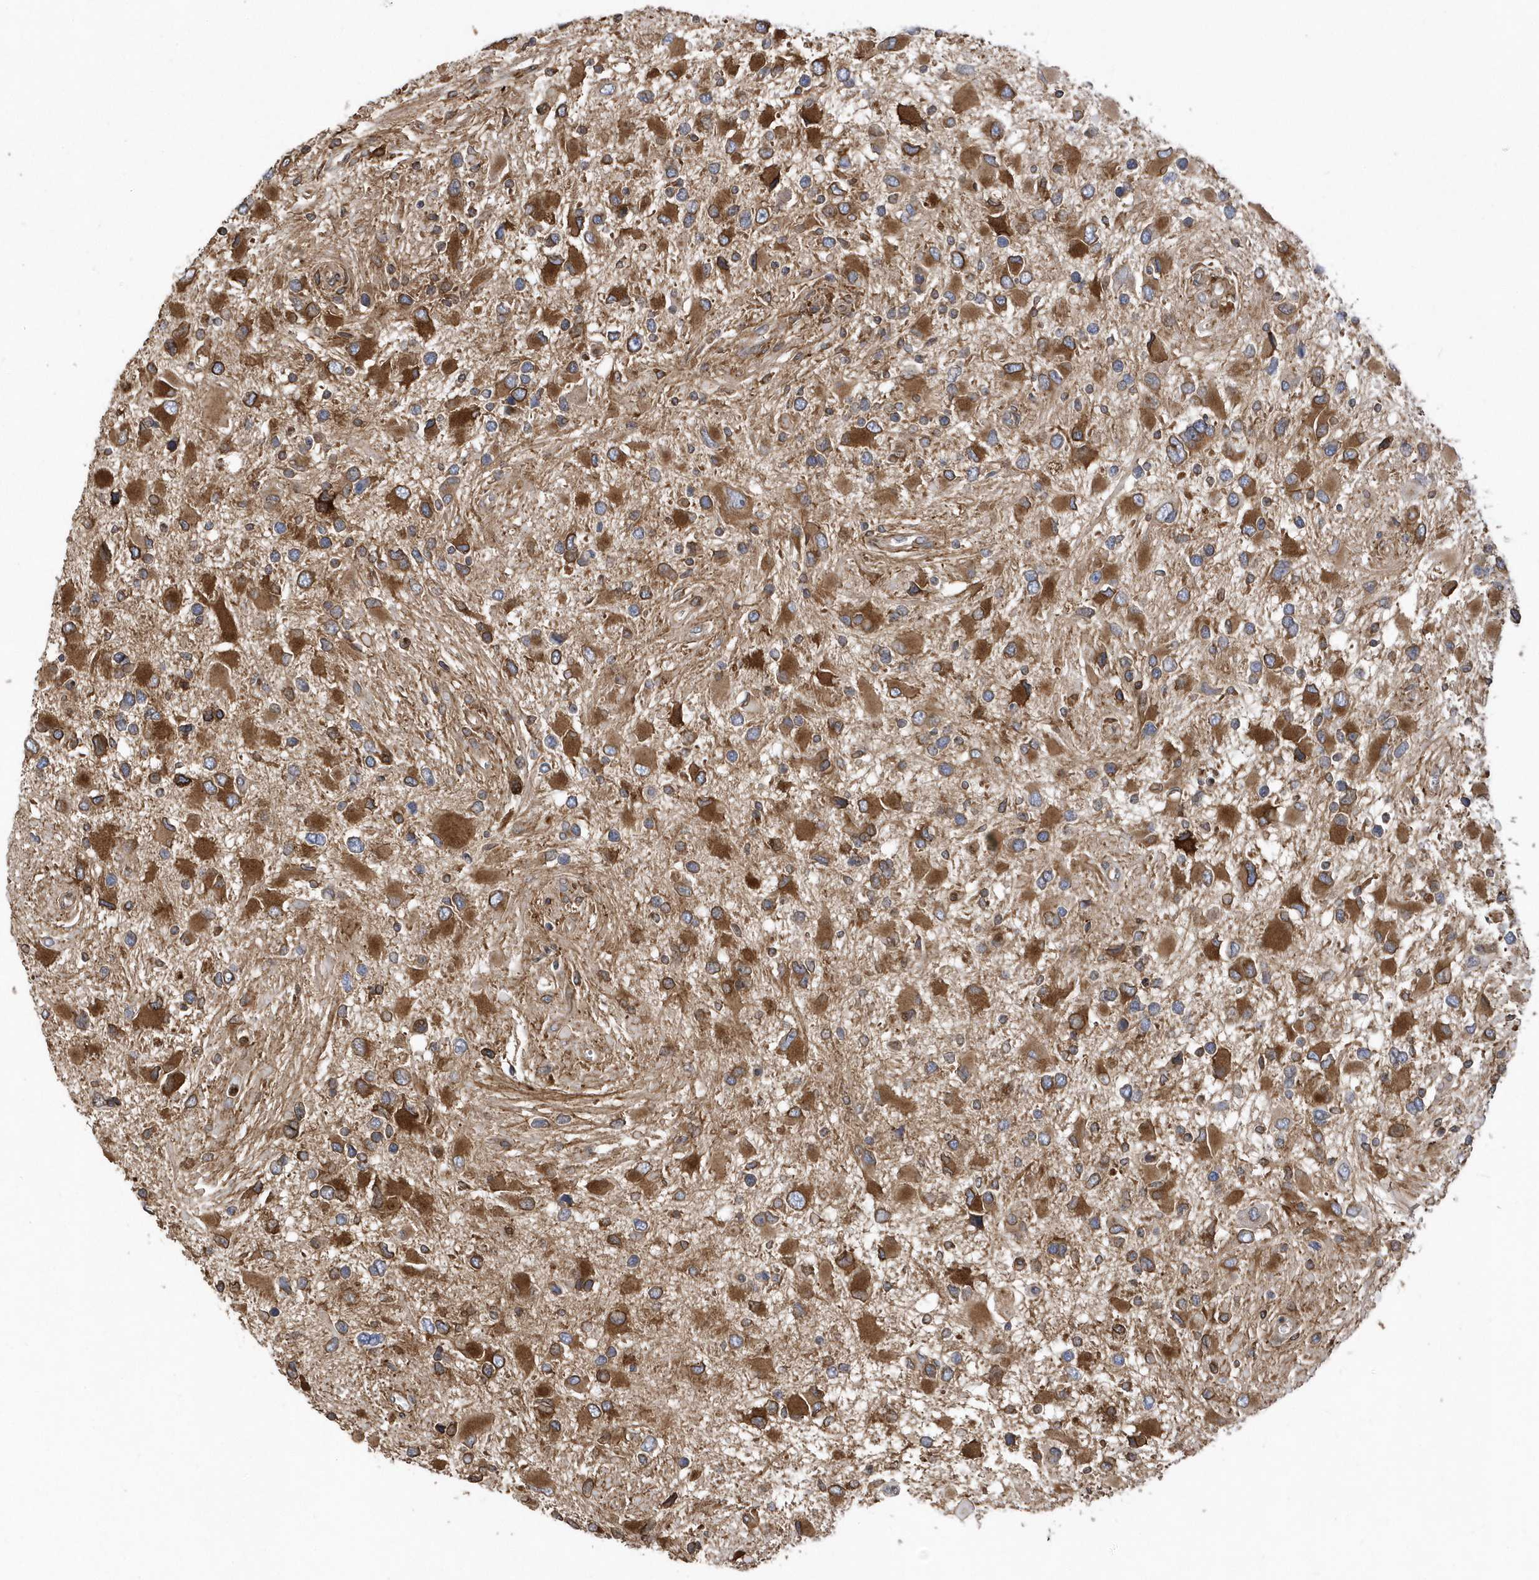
{"staining": {"intensity": "strong", "quantity": ">75%", "location": "cytoplasmic/membranous"}, "tissue": "glioma", "cell_type": "Tumor cells", "image_type": "cancer", "snomed": [{"axis": "morphology", "description": "Glioma, malignant, High grade"}, {"axis": "topography", "description": "Brain"}], "caption": "IHC of malignant glioma (high-grade) displays high levels of strong cytoplasmic/membranous expression in about >75% of tumor cells.", "gene": "VAMP7", "patient": {"sex": "male", "age": 53}}